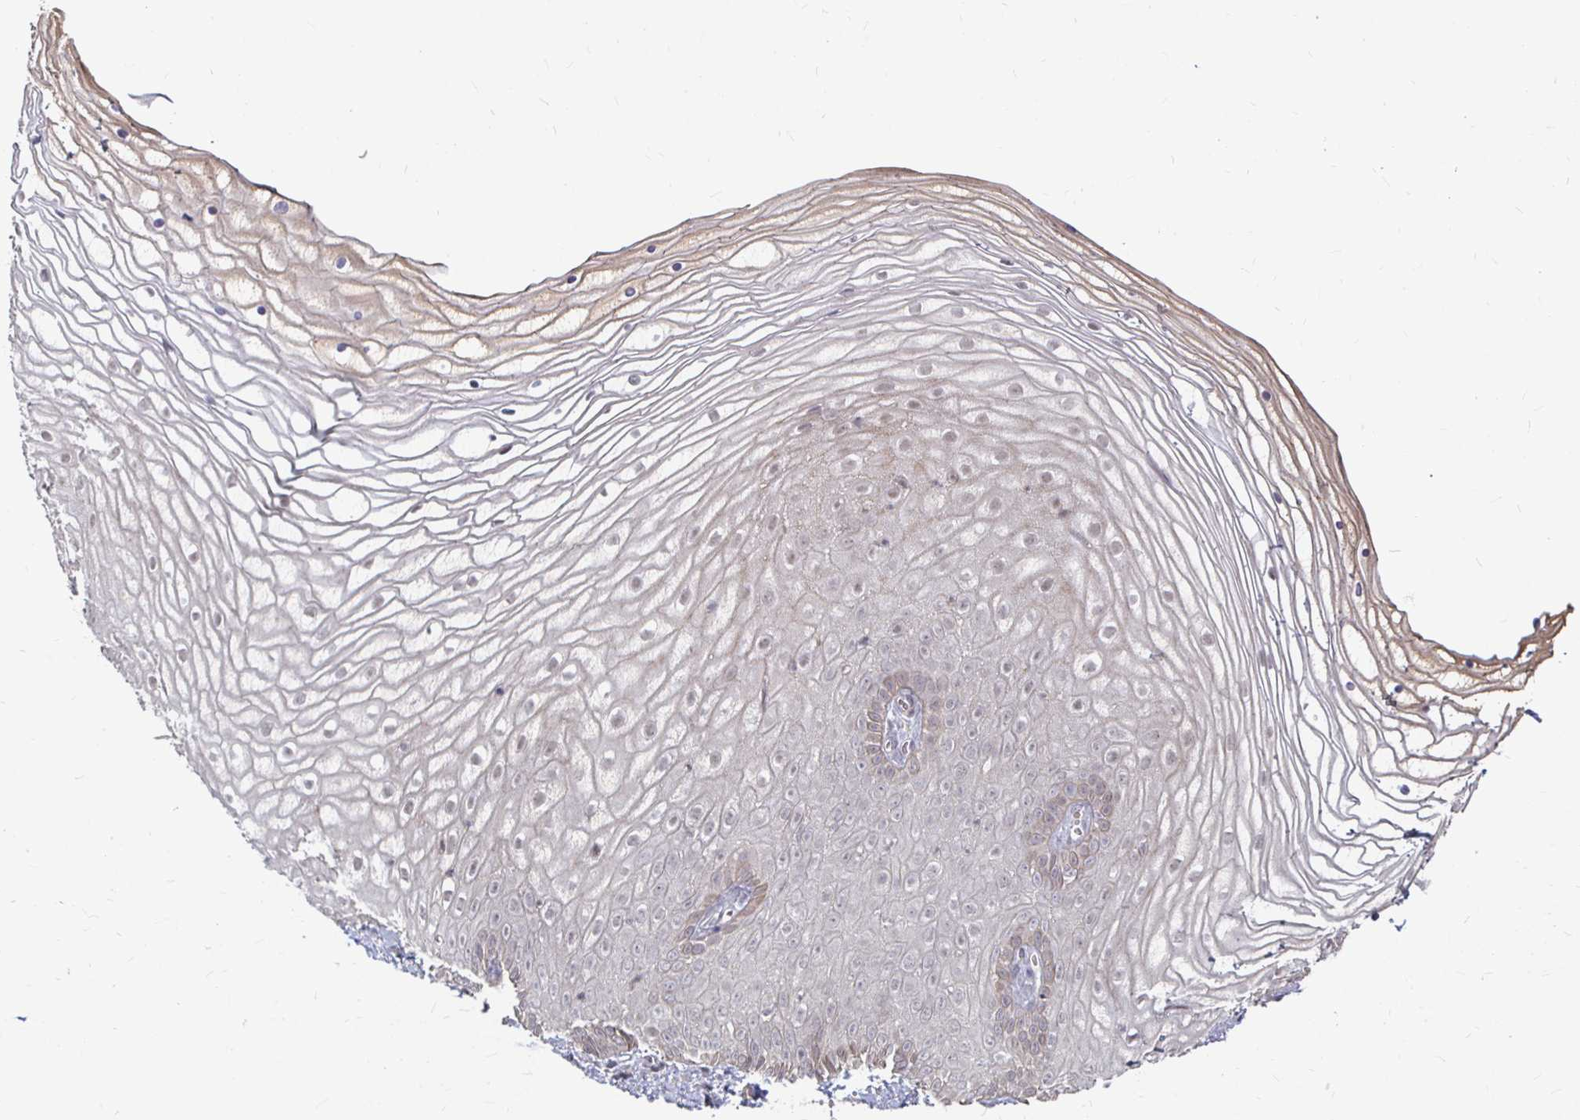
{"staining": {"intensity": "negative", "quantity": "none", "location": "none"}, "tissue": "vagina", "cell_type": "Squamous epithelial cells", "image_type": "normal", "snomed": [{"axis": "morphology", "description": "Normal tissue, NOS"}, {"axis": "topography", "description": "Vagina"}], "caption": "This is a photomicrograph of immunohistochemistry (IHC) staining of benign vagina, which shows no staining in squamous epithelial cells.", "gene": "CAPN11", "patient": {"sex": "female", "age": 56}}